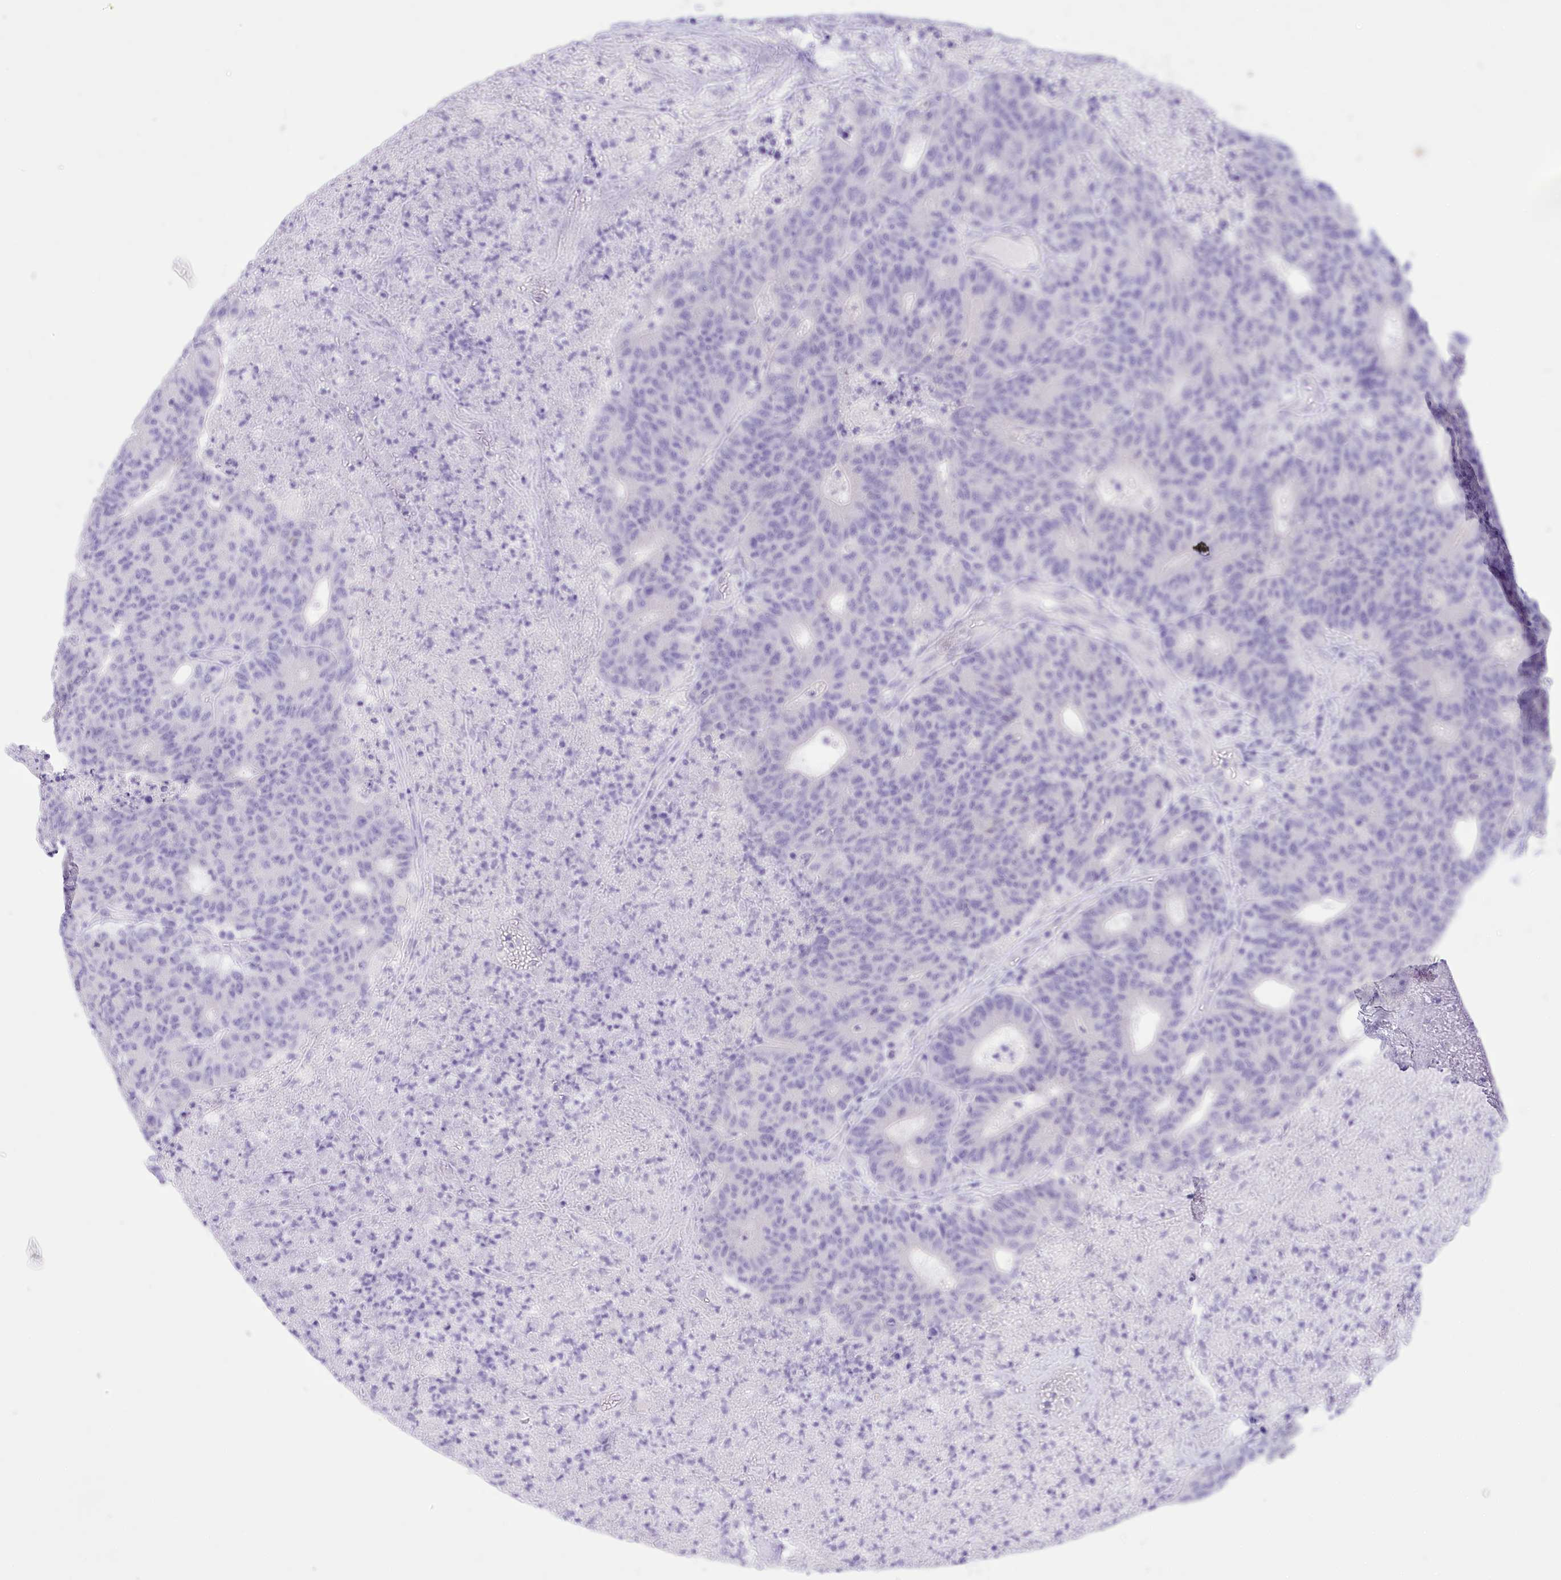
{"staining": {"intensity": "negative", "quantity": "none", "location": "none"}, "tissue": "colorectal cancer", "cell_type": "Tumor cells", "image_type": "cancer", "snomed": [{"axis": "morphology", "description": "Adenocarcinoma, NOS"}, {"axis": "topography", "description": "Colon"}], "caption": "IHC of colorectal adenocarcinoma exhibits no staining in tumor cells.", "gene": "PBLD", "patient": {"sex": "female", "age": 75}}